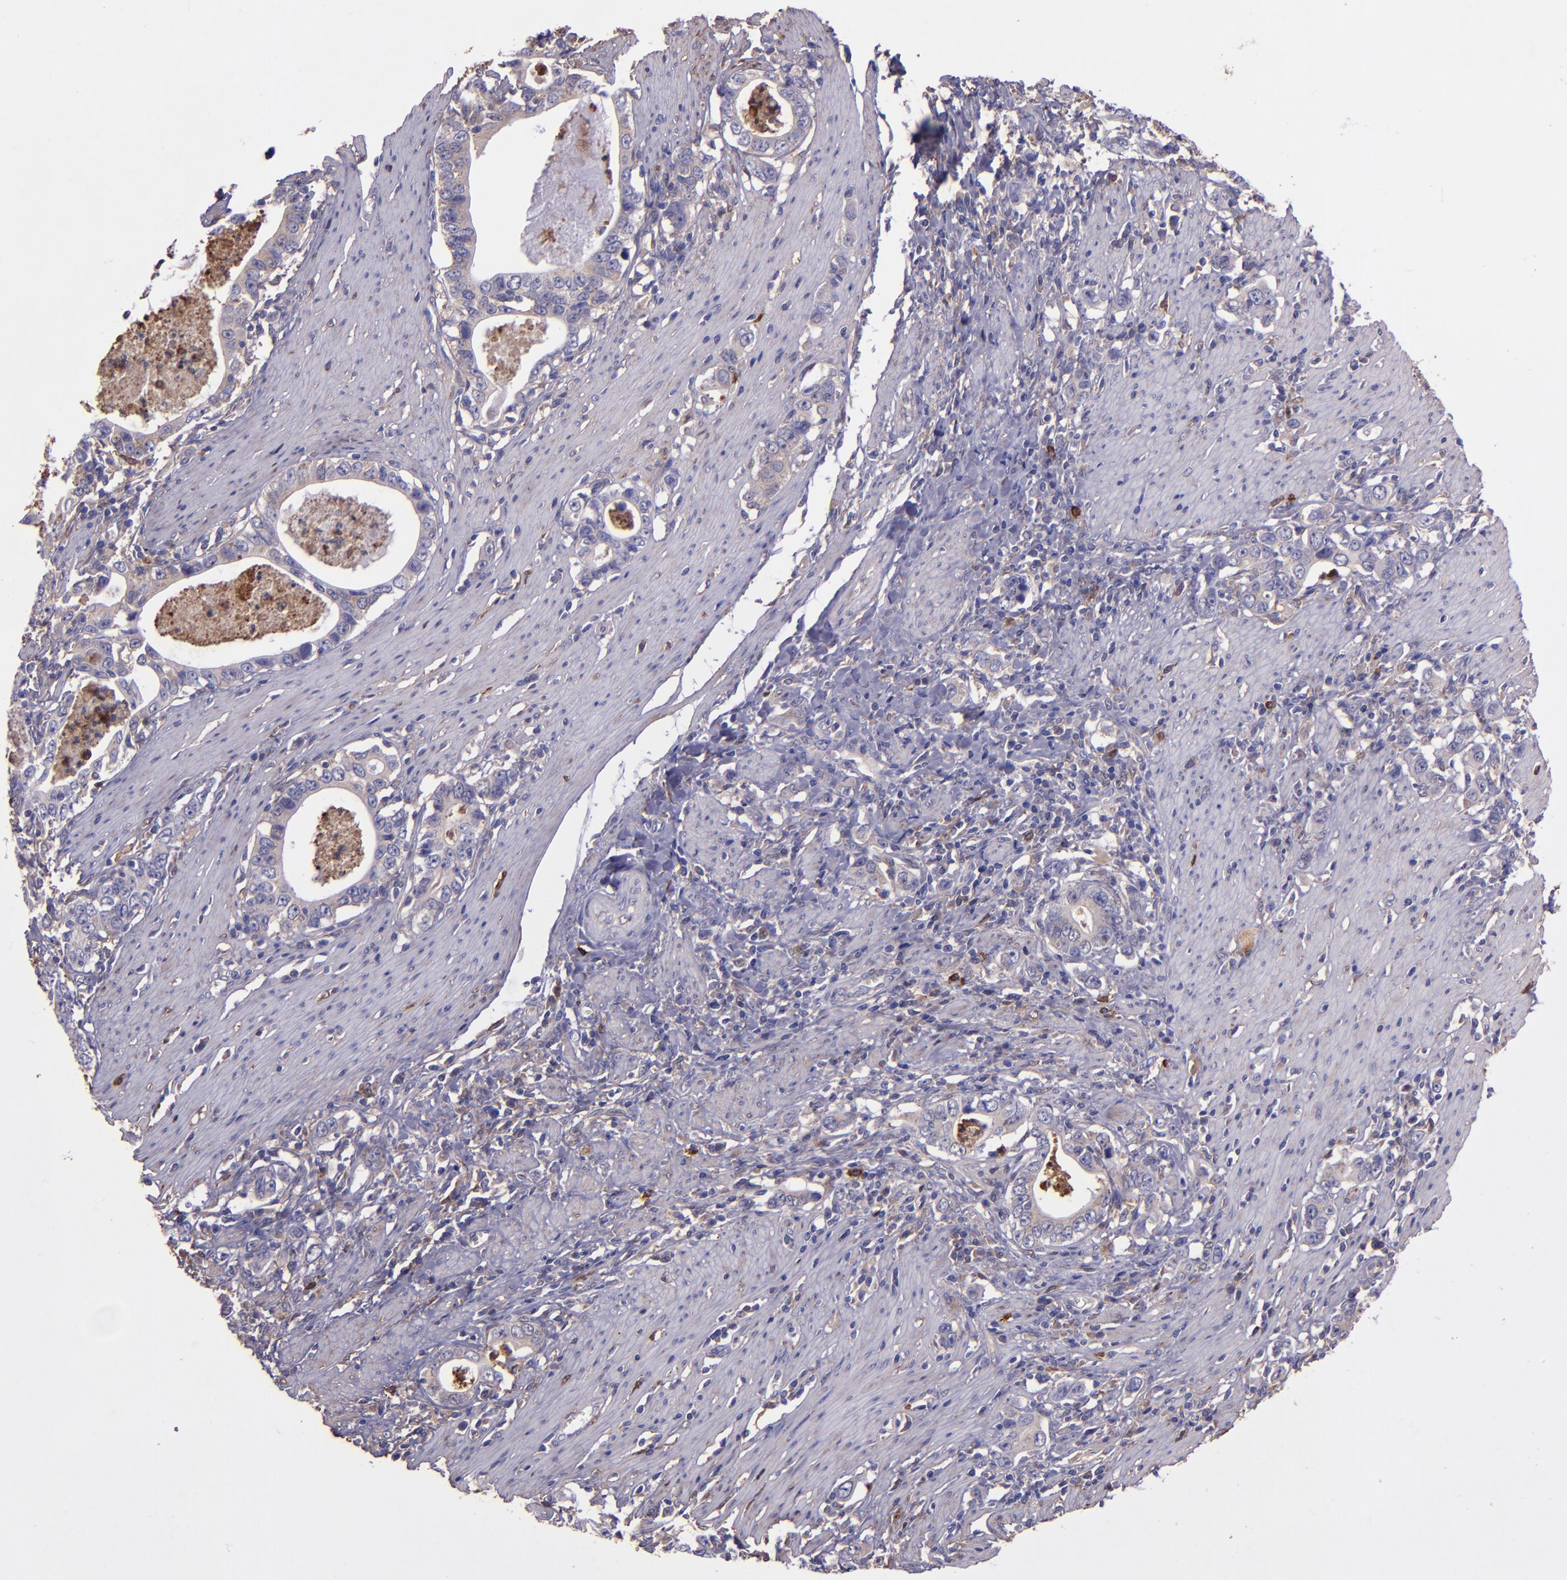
{"staining": {"intensity": "weak", "quantity": ">75%", "location": "cytoplasmic/membranous"}, "tissue": "stomach cancer", "cell_type": "Tumor cells", "image_type": "cancer", "snomed": [{"axis": "morphology", "description": "Adenocarcinoma, NOS"}, {"axis": "topography", "description": "Stomach, lower"}], "caption": "Stomach cancer (adenocarcinoma) stained with DAB immunohistochemistry (IHC) shows low levels of weak cytoplasmic/membranous staining in approximately >75% of tumor cells.", "gene": "WASHC1", "patient": {"sex": "female", "age": 72}}